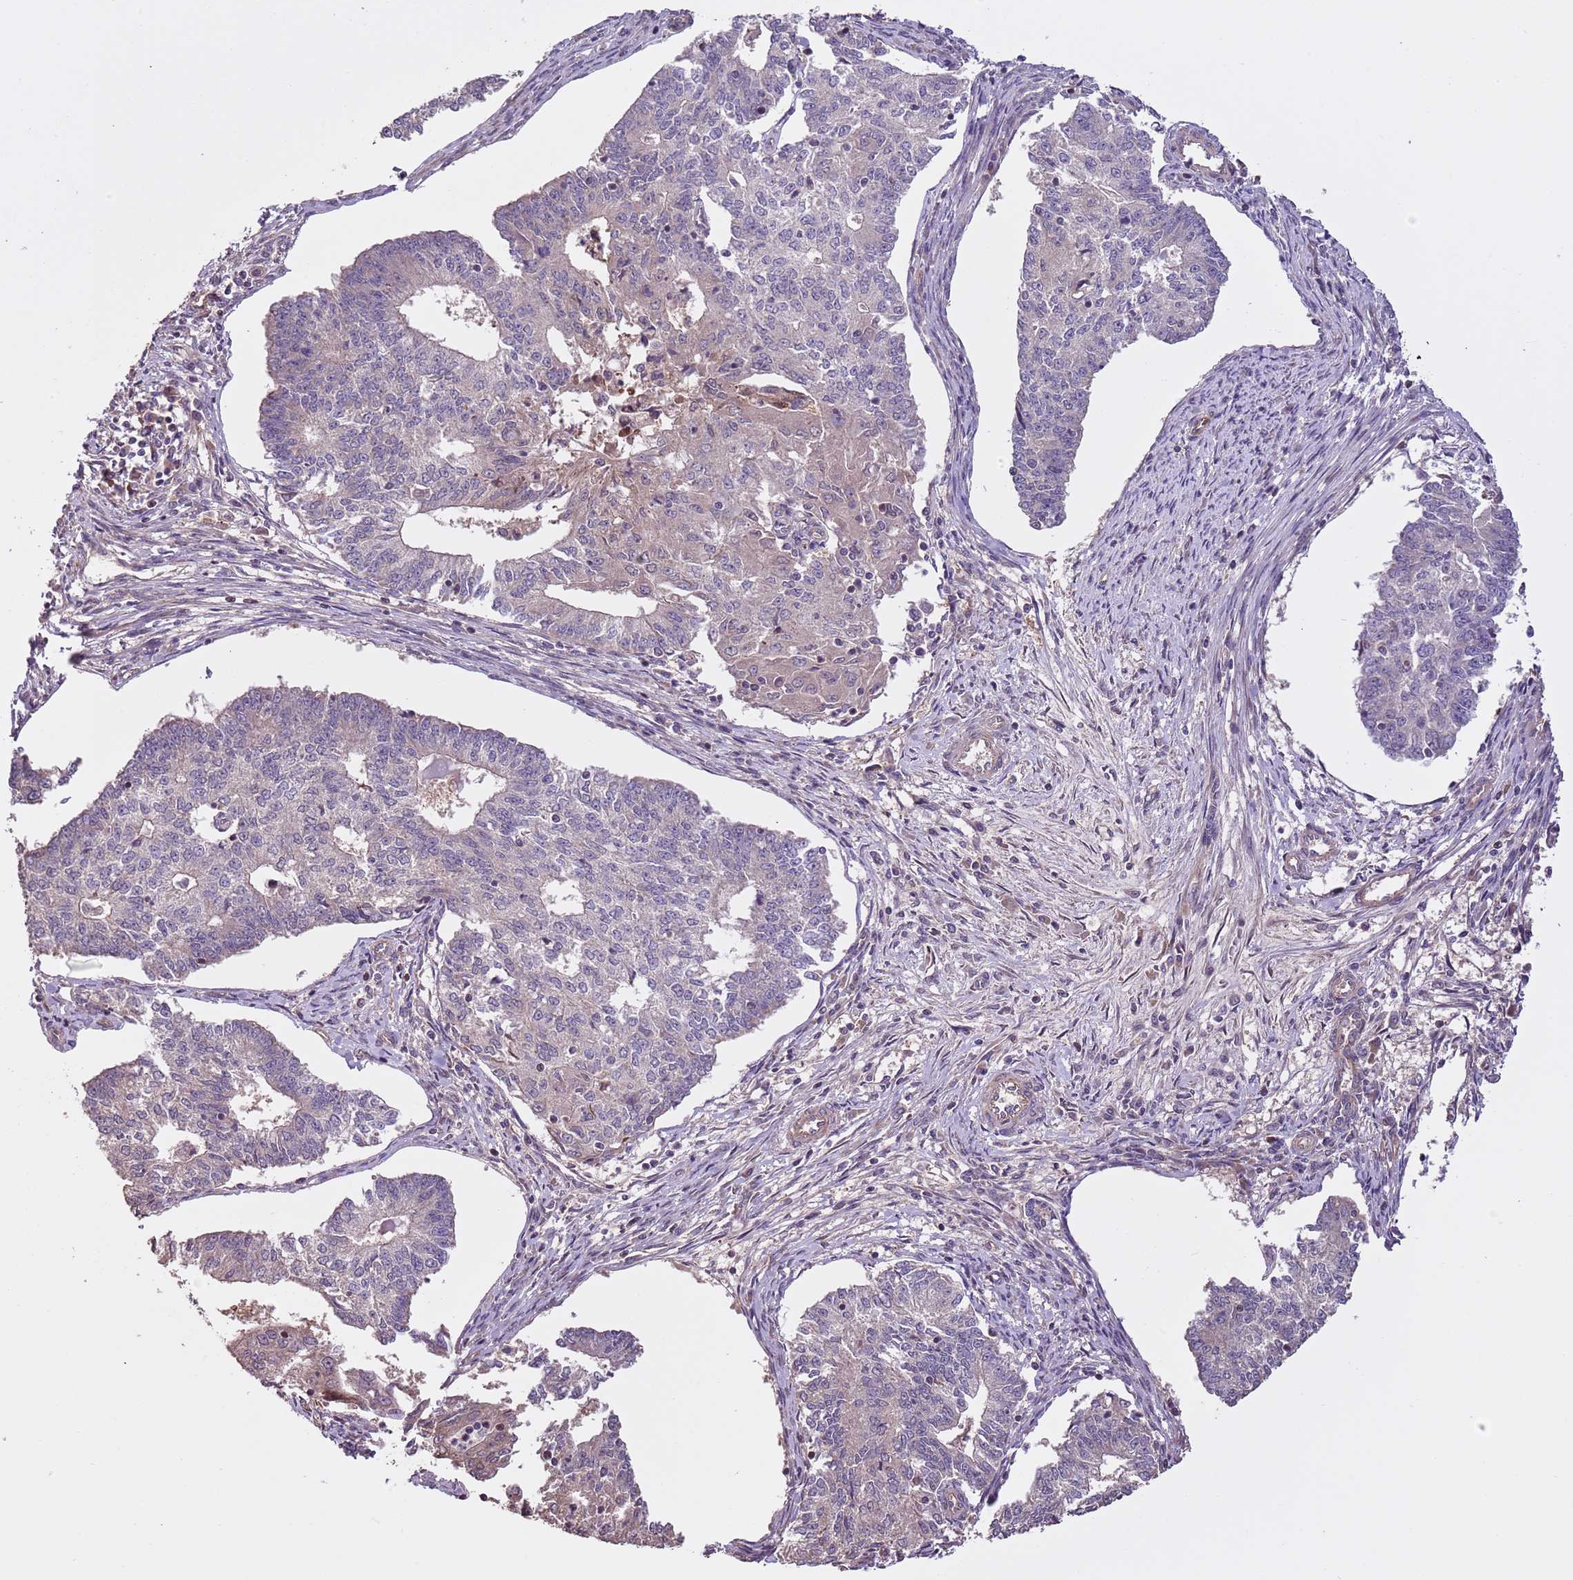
{"staining": {"intensity": "negative", "quantity": "none", "location": "none"}, "tissue": "endometrial cancer", "cell_type": "Tumor cells", "image_type": "cancer", "snomed": [{"axis": "morphology", "description": "Adenocarcinoma, NOS"}, {"axis": "topography", "description": "Endometrium"}], "caption": "High power microscopy micrograph of an immunohistochemistry micrograph of endometrial cancer (adenocarcinoma), revealing no significant expression in tumor cells. (IHC, brightfield microscopy, high magnification).", "gene": "FAM89B", "patient": {"sex": "female", "age": 56}}